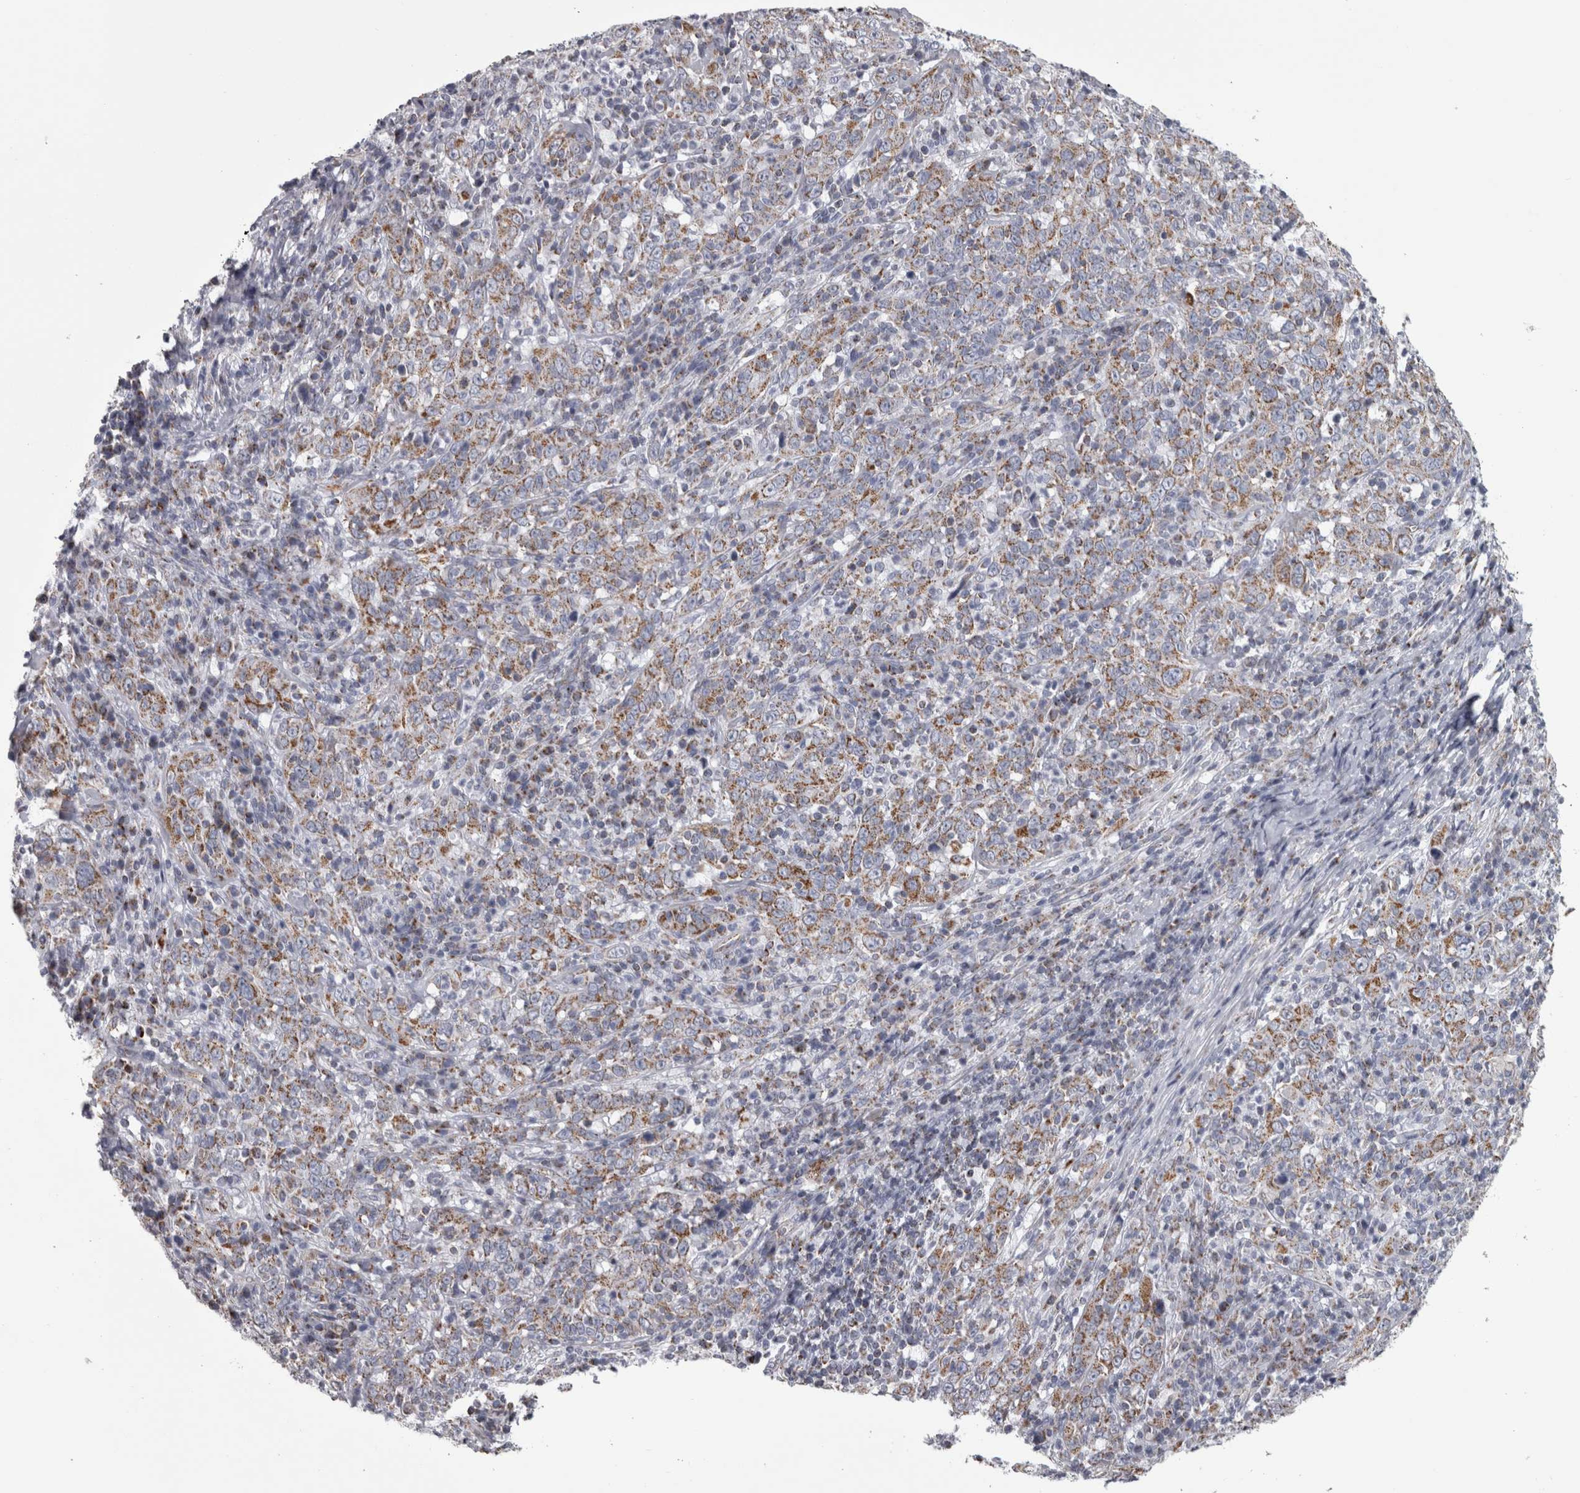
{"staining": {"intensity": "moderate", "quantity": ">75%", "location": "cytoplasmic/membranous"}, "tissue": "cervical cancer", "cell_type": "Tumor cells", "image_type": "cancer", "snomed": [{"axis": "morphology", "description": "Squamous cell carcinoma, NOS"}, {"axis": "topography", "description": "Cervix"}], "caption": "Cervical cancer (squamous cell carcinoma) stained with DAB immunohistochemistry displays medium levels of moderate cytoplasmic/membranous positivity in about >75% of tumor cells.", "gene": "DBT", "patient": {"sex": "female", "age": 46}}